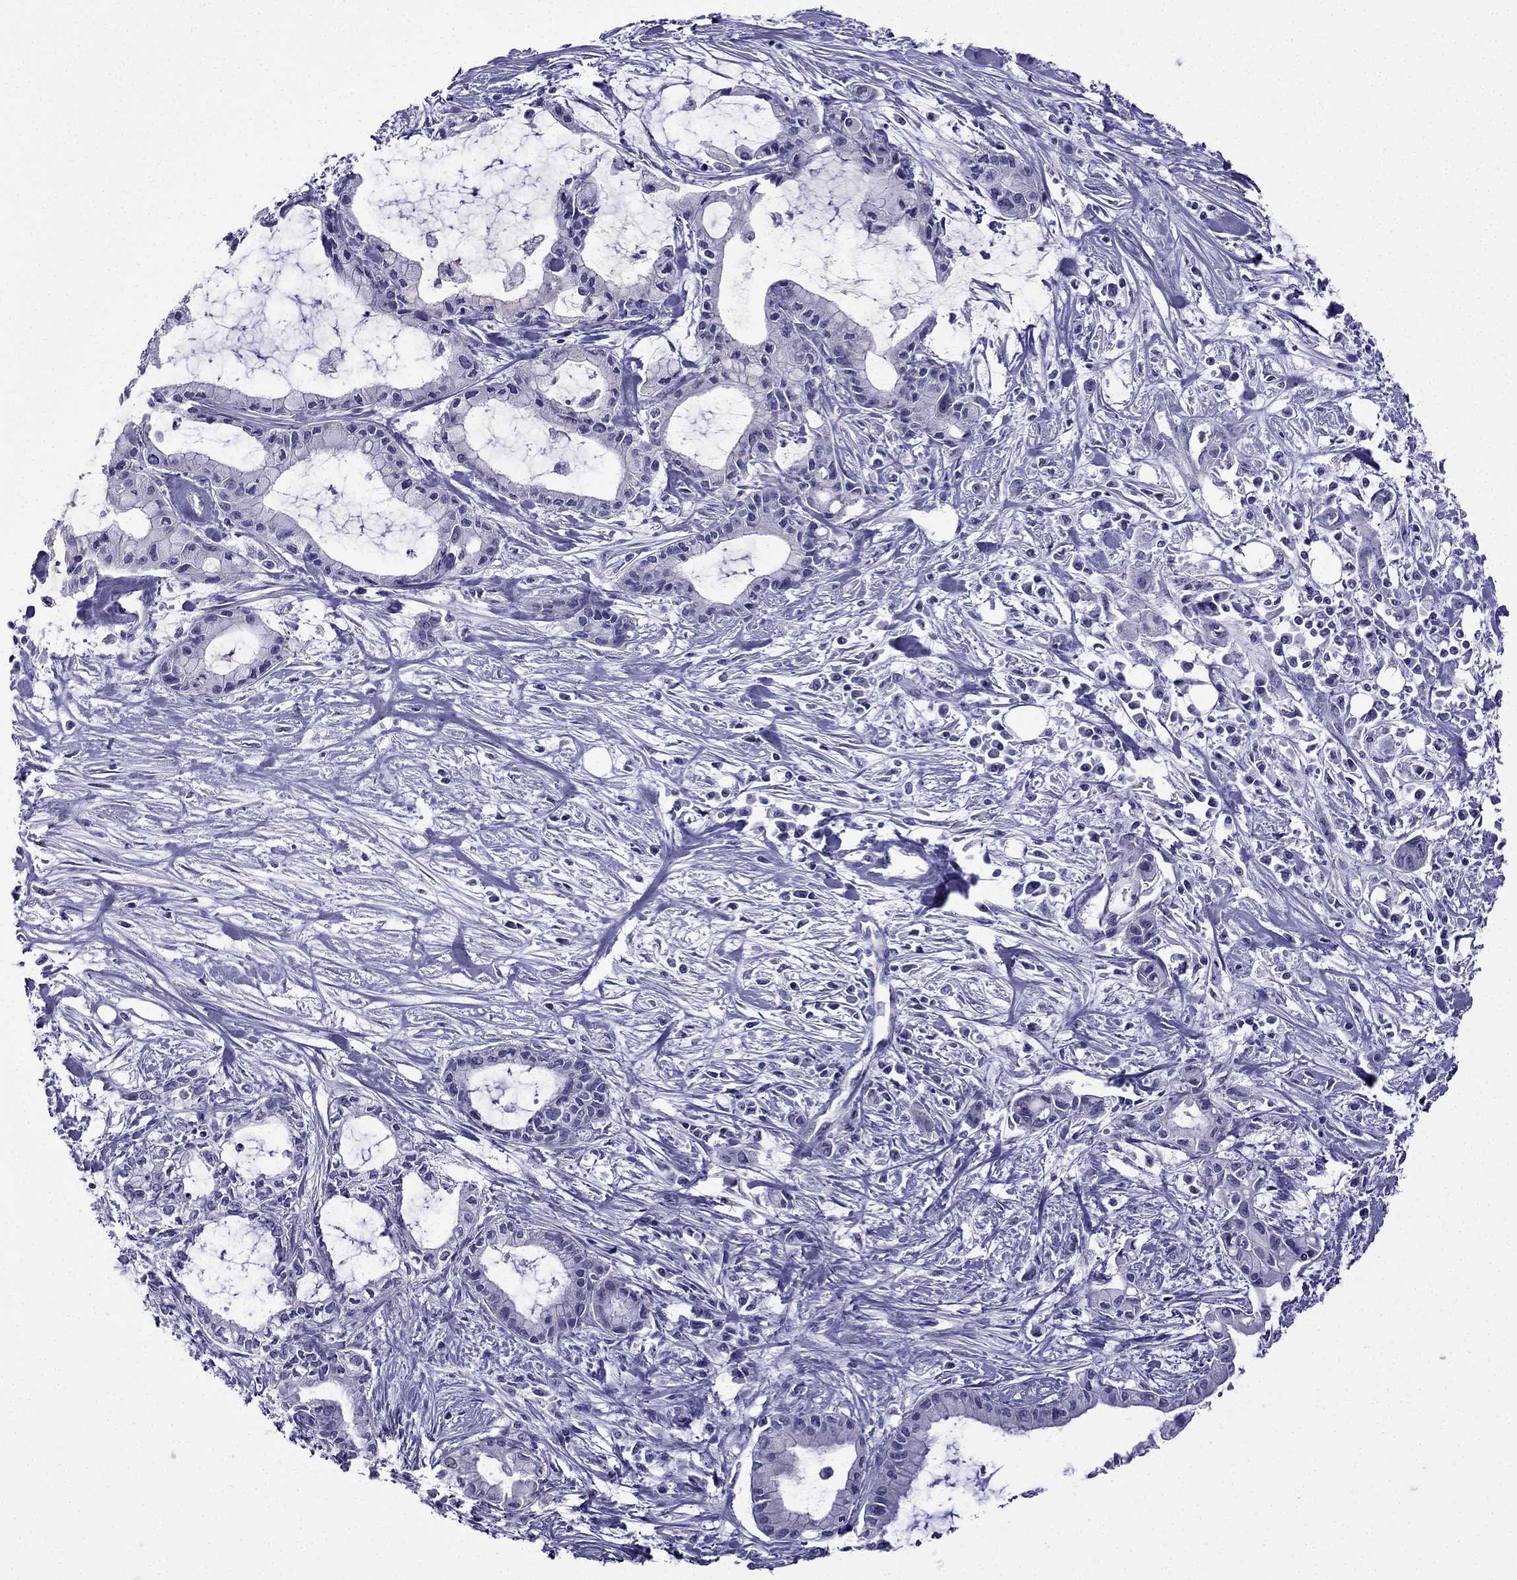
{"staining": {"intensity": "negative", "quantity": "none", "location": "none"}, "tissue": "pancreatic cancer", "cell_type": "Tumor cells", "image_type": "cancer", "snomed": [{"axis": "morphology", "description": "Adenocarcinoma, NOS"}, {"axis": "topography", "description": "Pancreas"}], "caption": "This image is of pancreatic cancer stained with immunohistochemistry (IHC) to label a protein in brown with the nuclei are counter-stained blue. There is no staining in tumor cells.", "gene": "POM121L12", "patient": {"sex": "male", "age": 48}}